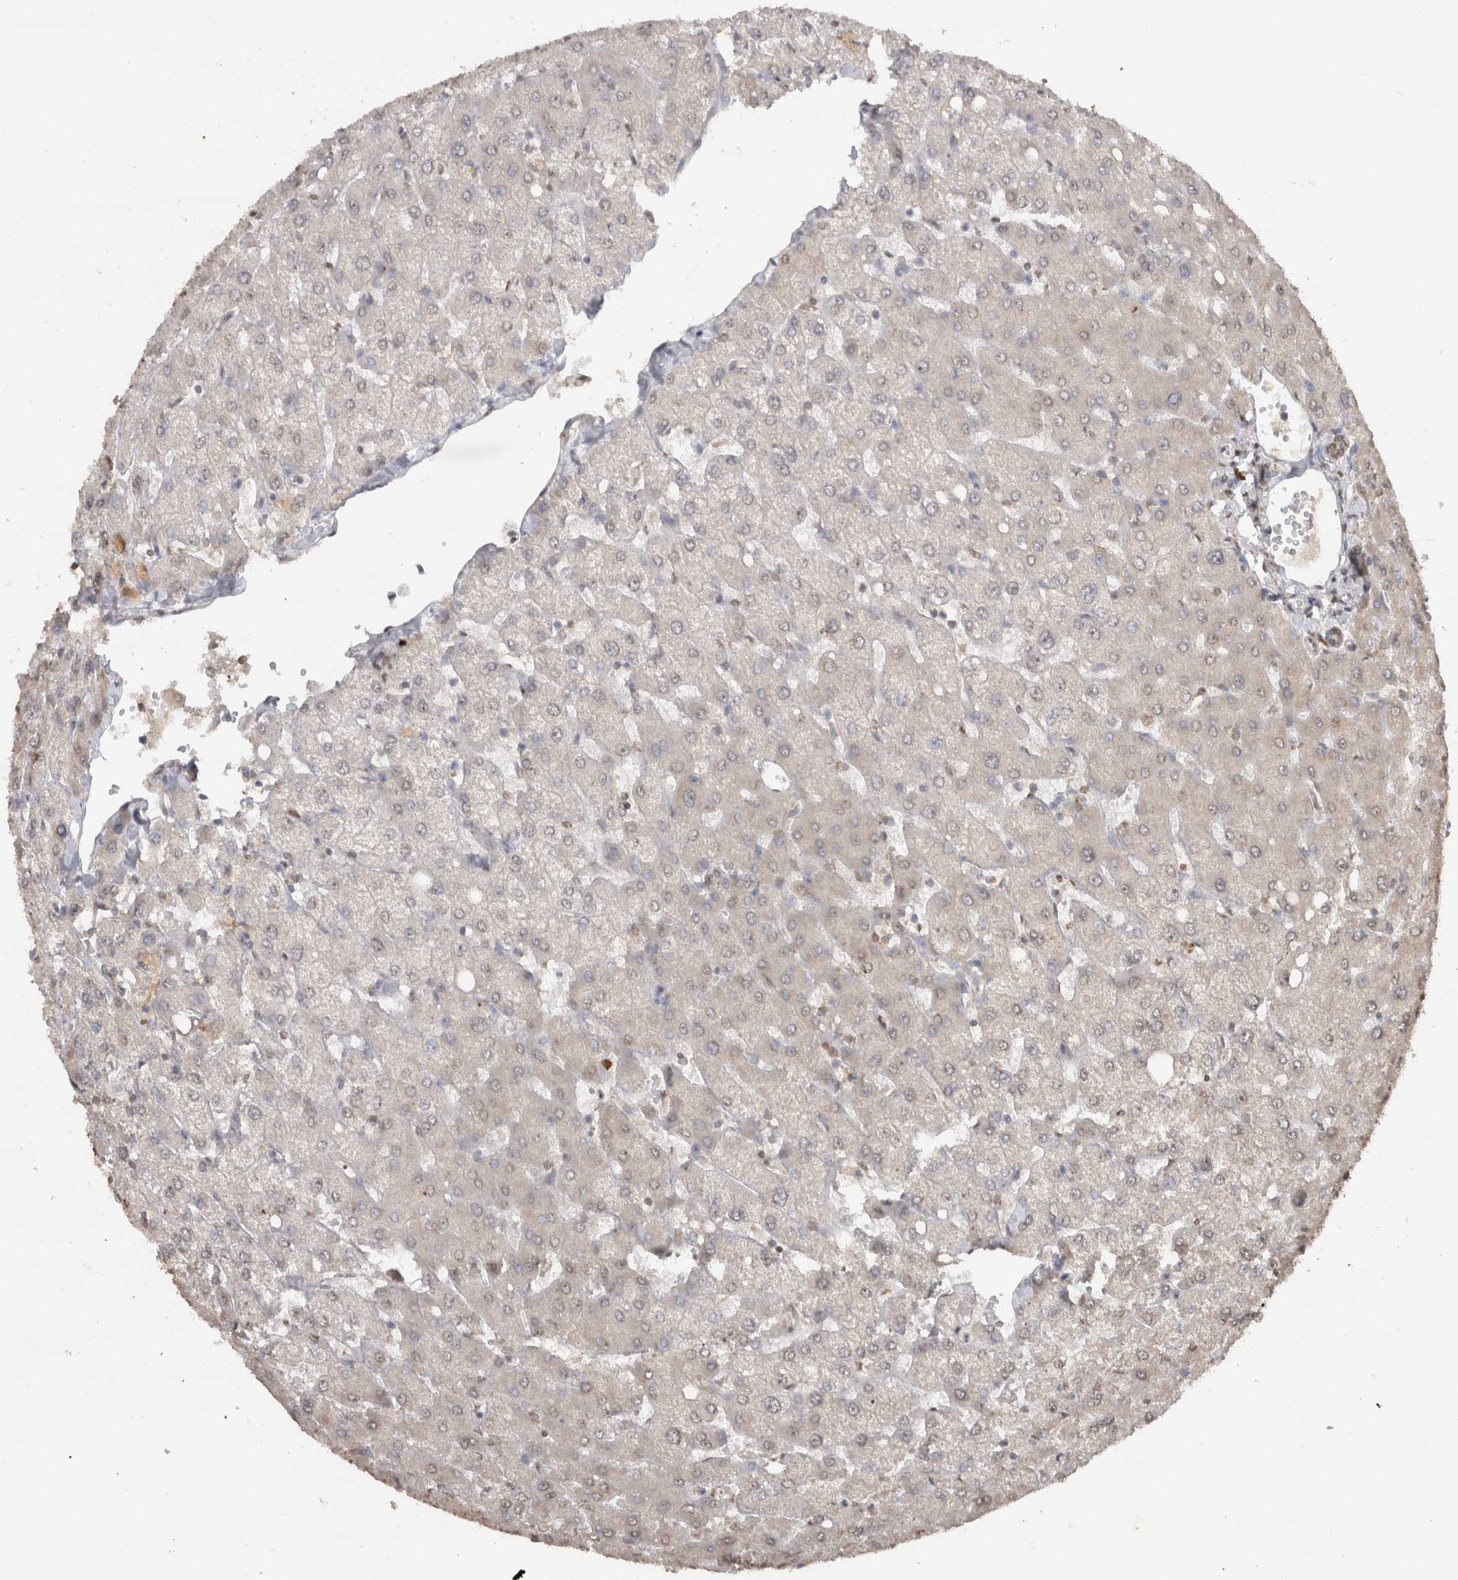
{"staining": {"intensity": "weak", "quantity": "<25%", "location": "nuclear"}, "tissue": "liver", "cell_type": "Cholangiocytes", "image_type": "normal", "snomed": [{"axis": "morphology", "description": "Normal tissue, NOS"}, {"axis": "topography", "description": "Liver"}], "caption": "The immunohistochemistry (IHC) photomicrograph has no significant expression in cholangiocytes of liver. (Stains: DAB (3,3'-diaminobenzidine) immunohistochemistry with hematoxylin counter stain, Microscopy: brightfield microscopy at high magnification).", "gene": "CRELD2", "patient": {"sex": "female", "age": 54}}